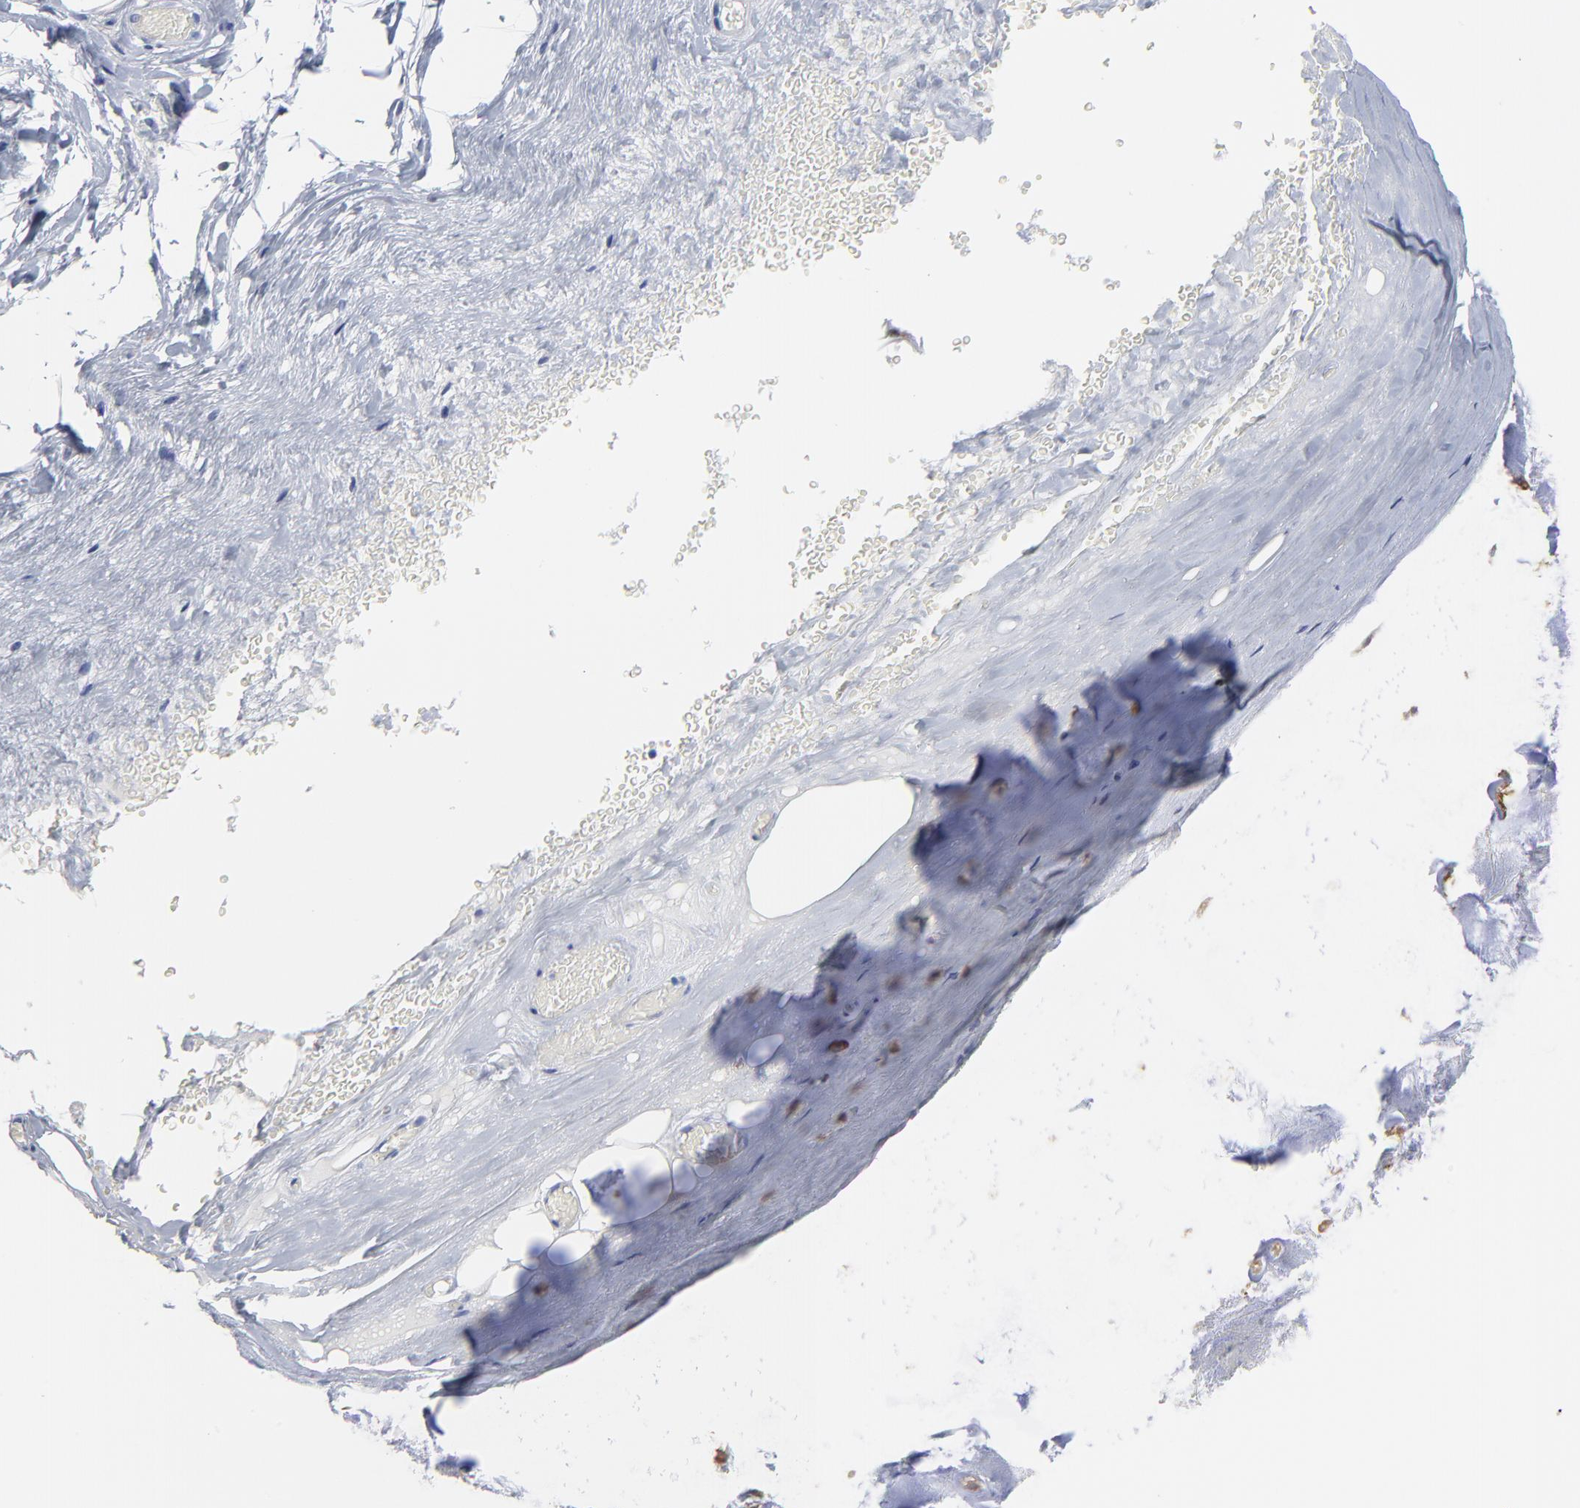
{"staining": {"intensity": "negative", "quantity": "none", "location": "none"}, "tissue": "nasopharynx", "cell_type": "Respiratory epithelial cells", "image_type": "normal", "snomed": [{"axis": "morphology", "description": "Normal tissue, NOS"}, {"axis": "topography", "description": "Nasopharynx"}], "caption": "This is a photomicrograph of immunohistochemistry (IHC) staining of unremarkable nasopharynx, which shows no positivity in respiratory epithelial cells.", "gene": "SMARCA1", "patient": {"sex": "male", "age": 56}}